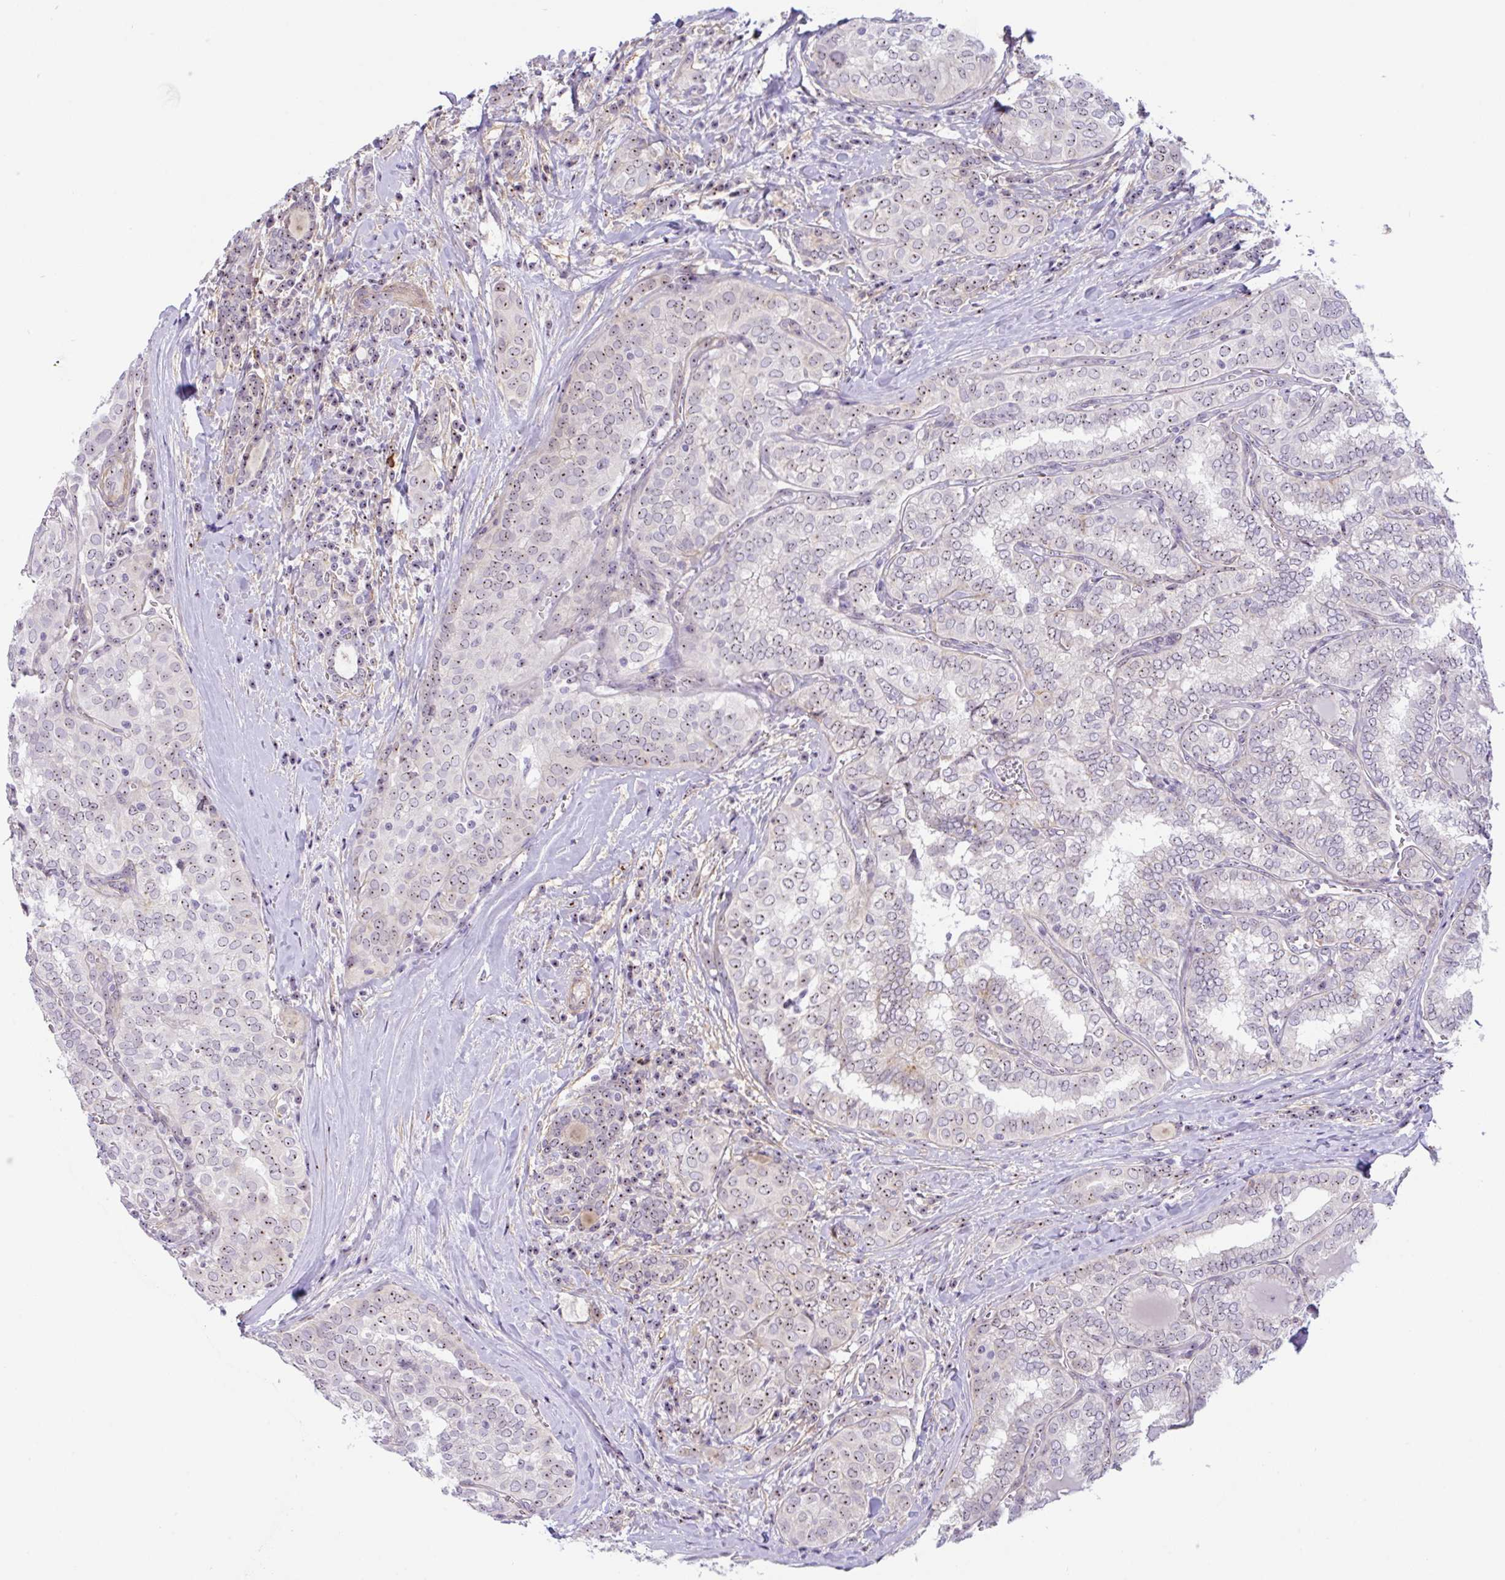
{"staining": {"intensity": "moderate", "quantity": "25%-75%", "location": "nuclear"}, "tissue": "thyroid cancer", "cell_type": "Tumor cells", "image_type": "cancer", "snomed": [{"axis": "morphology", "description": "Papillary adenocarcinoma, NOS"}, {"axis": "topography", "description": "Thyroid gland"}], "caption": "Immunohistochemistry (IHC) histopathology image of thyroid papillary adenocarcinoma stained for a protein (brown), which shows medium levels of moderate nuclear positivity in about 25%-75% of tumor cells.", "gene": "MXRA8", "patient": {"sex": "female", "age": 30}}